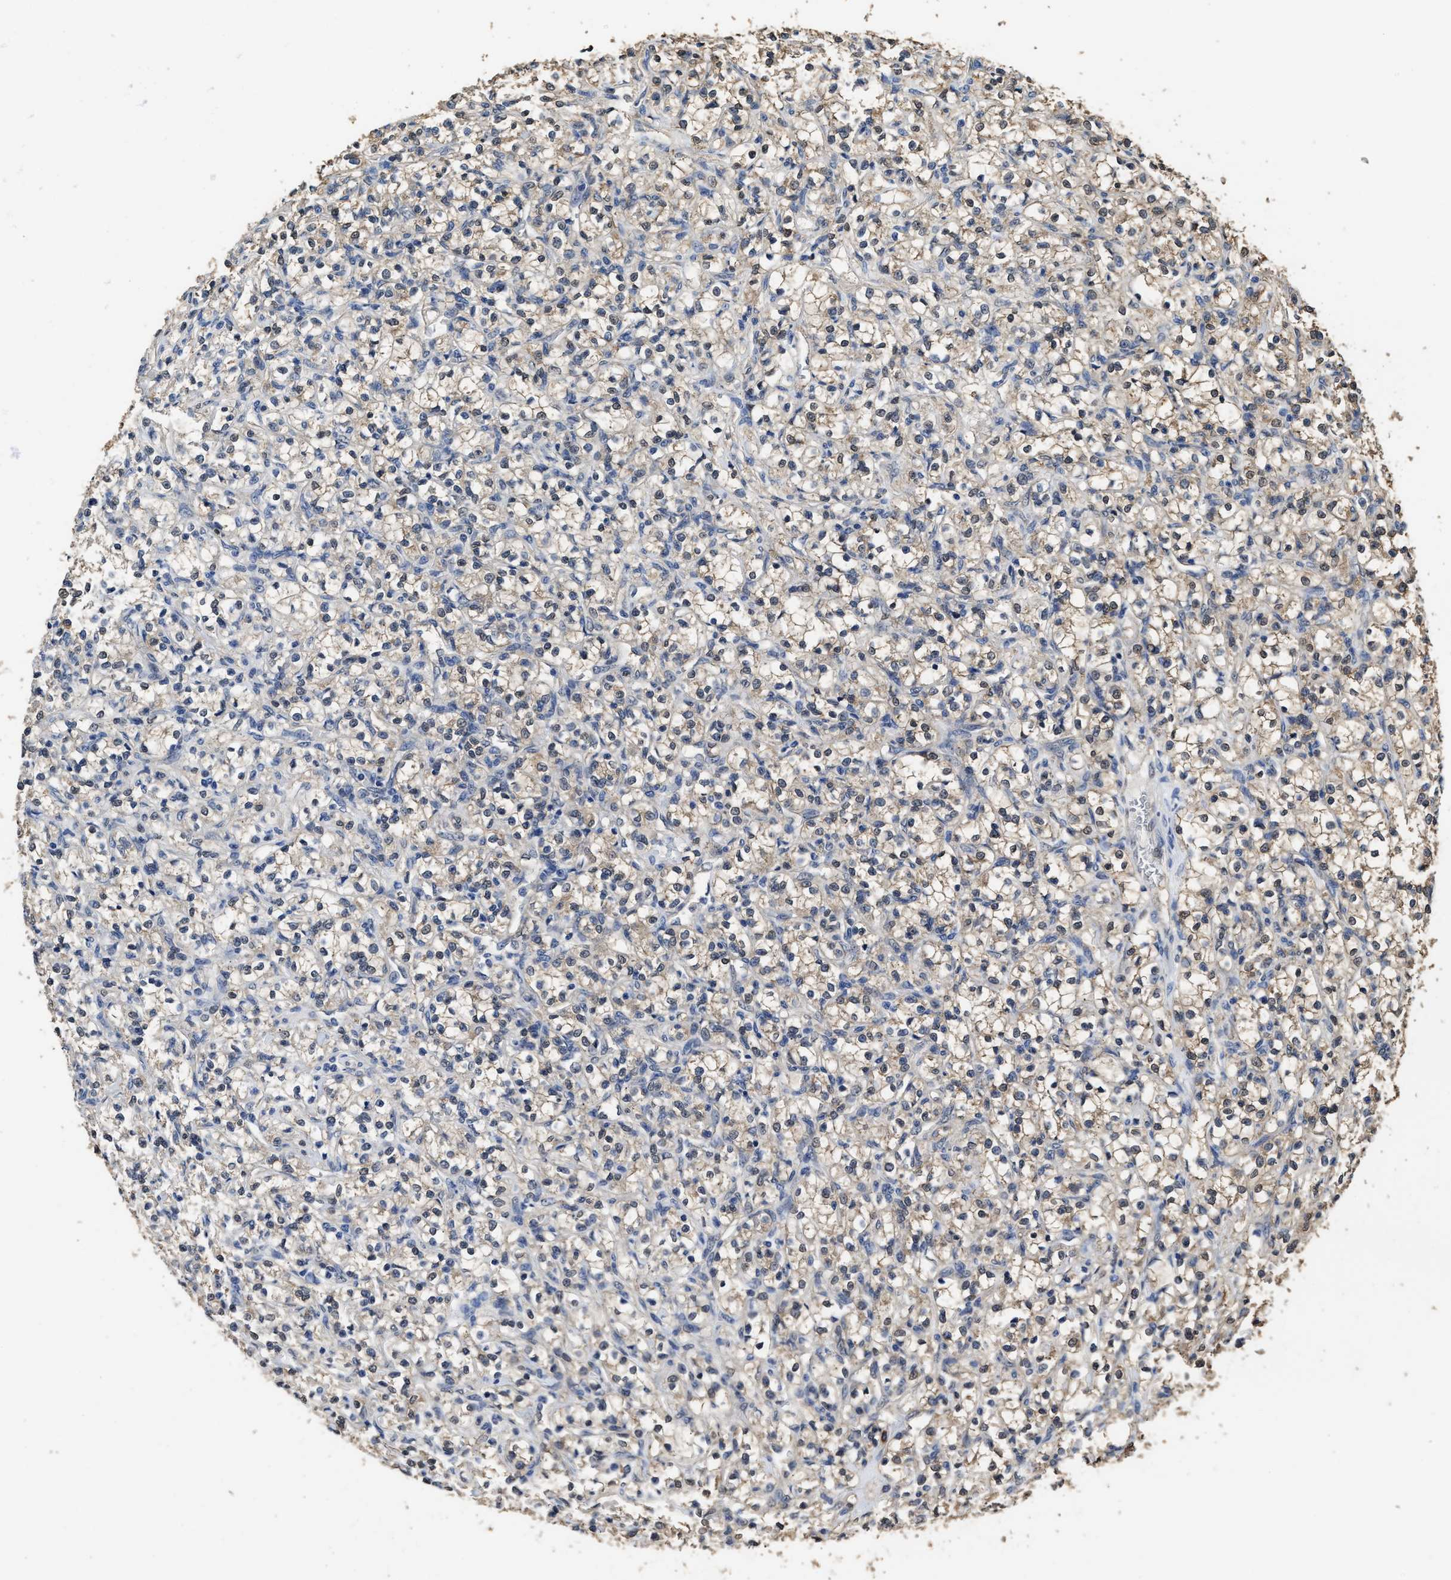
{"staining": {"intensity": "weak", "quantity": "25%-75%", "location": "cytoplasmic/membranous,nuclear"}, "tissue": "renal cancer", "cell_type": "Tumor cells", "image_type": "cancer", "snomed": [{"axis": "morphology", "description": "Adenocarcinoma, NOS"}, {"axis": "topography", "description": "Kidney"}], "caption": "Weak cytoplasmic/membranous and nuclear staining for a protein is present in approximately 25%-75% of tumor cells of adenocarcinoma (renal) using immunohistochemistry (IHC).", "gene": "YWHAE", "patient": {"sex": "female", "age": 69}}